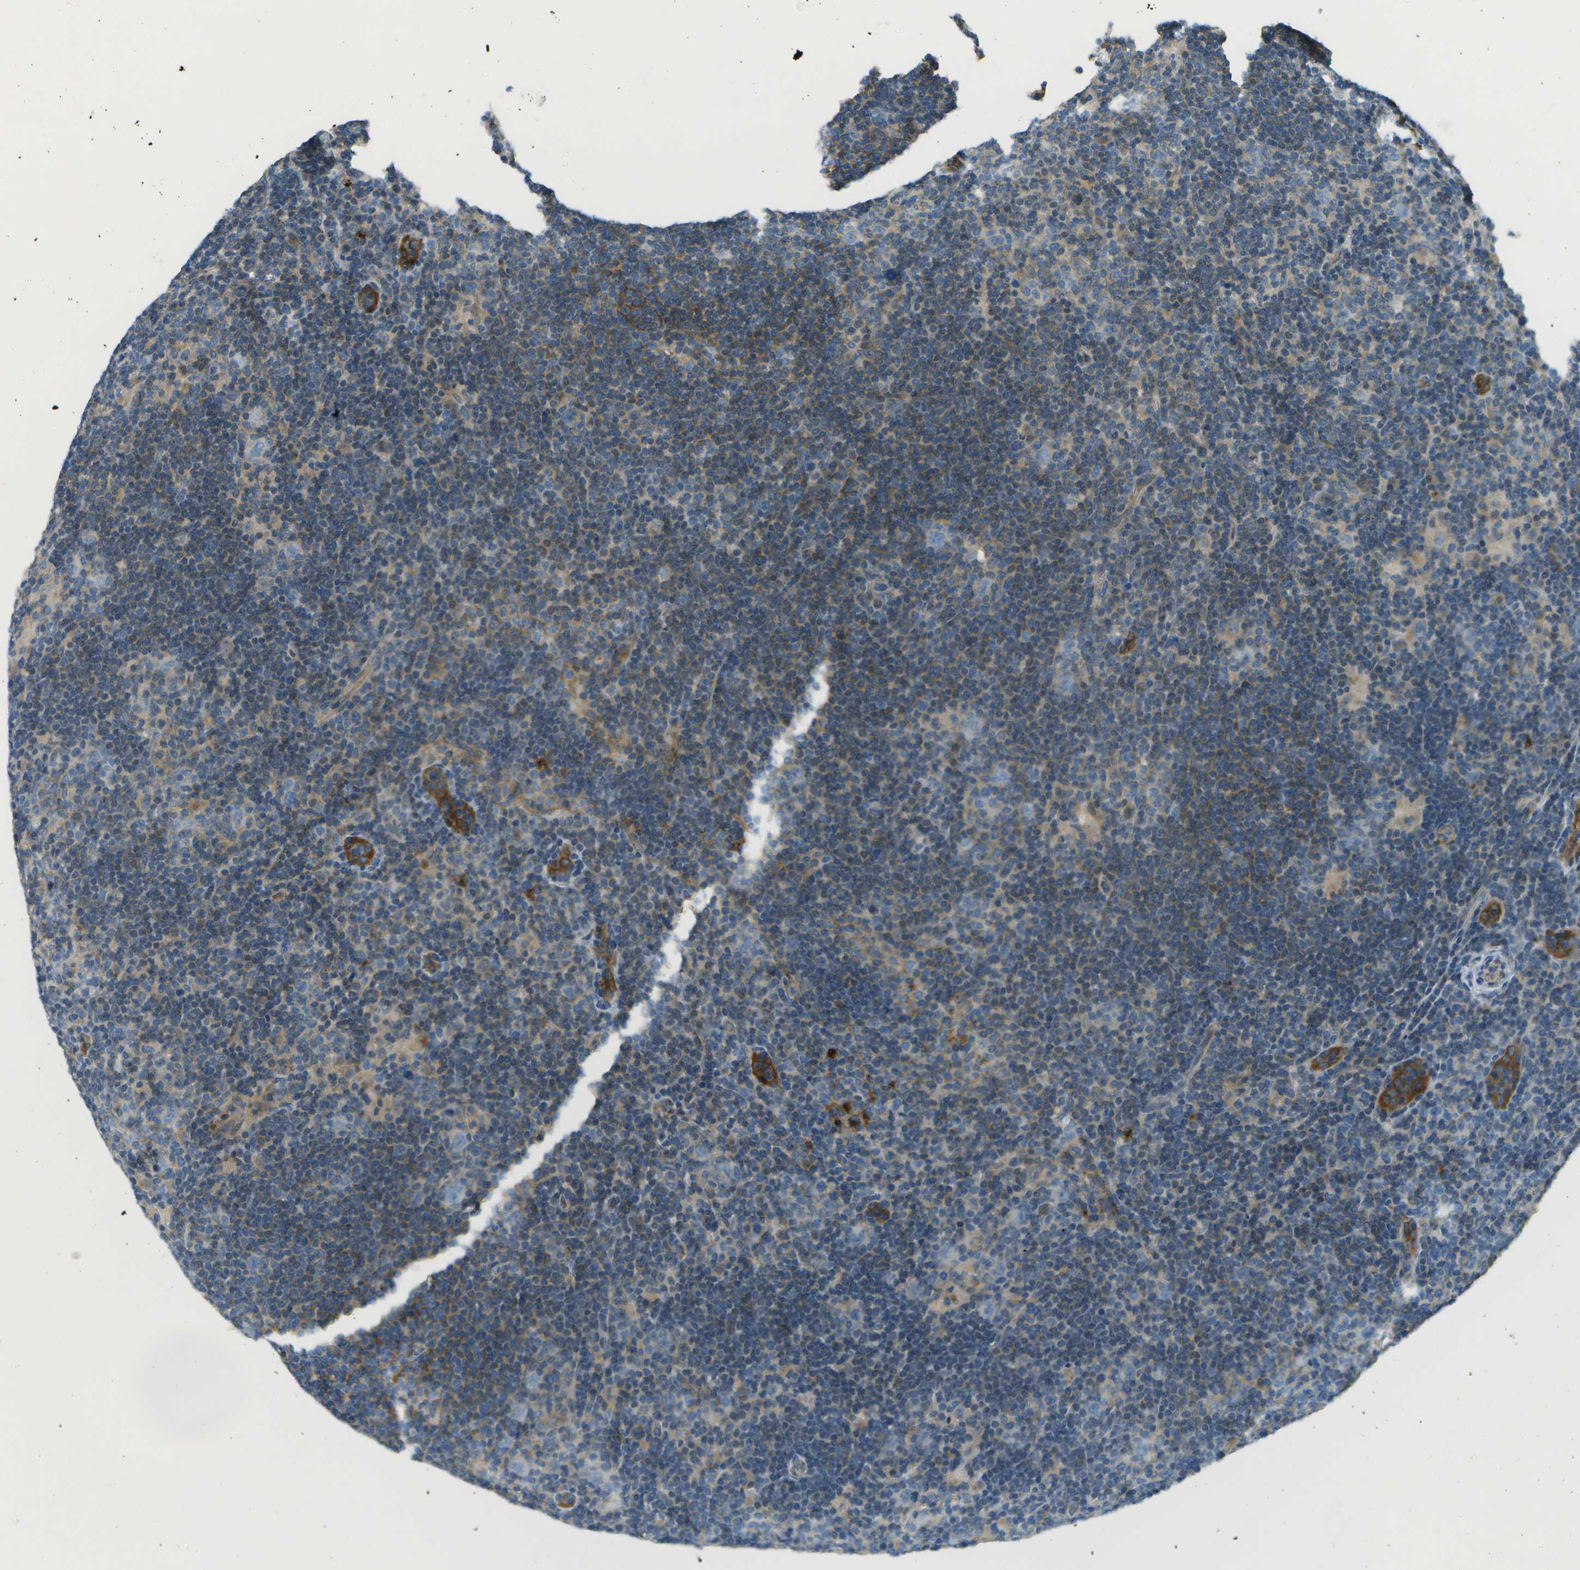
{"staining": {"intensity": "weak", "quantity": "25%-75%", "location": "cytoplasmic/membranous"}, "tissue": "lymphoma", "cell_type": "Tumor cells", "image_type": "cancer", "snomed": [{"axis": "morphology", "description": "Hodgkin's disease, NOS"}, {"axis": "topography", "description": "Lymph node"}], "caption": "Protein expression analysis of lymphoma exhibits weak cytoplasmic/membranous expression in approximately 25%-75% of tumor cells.", "gene": "MYH11", "patient": {"sex": "female", "age": 57}}